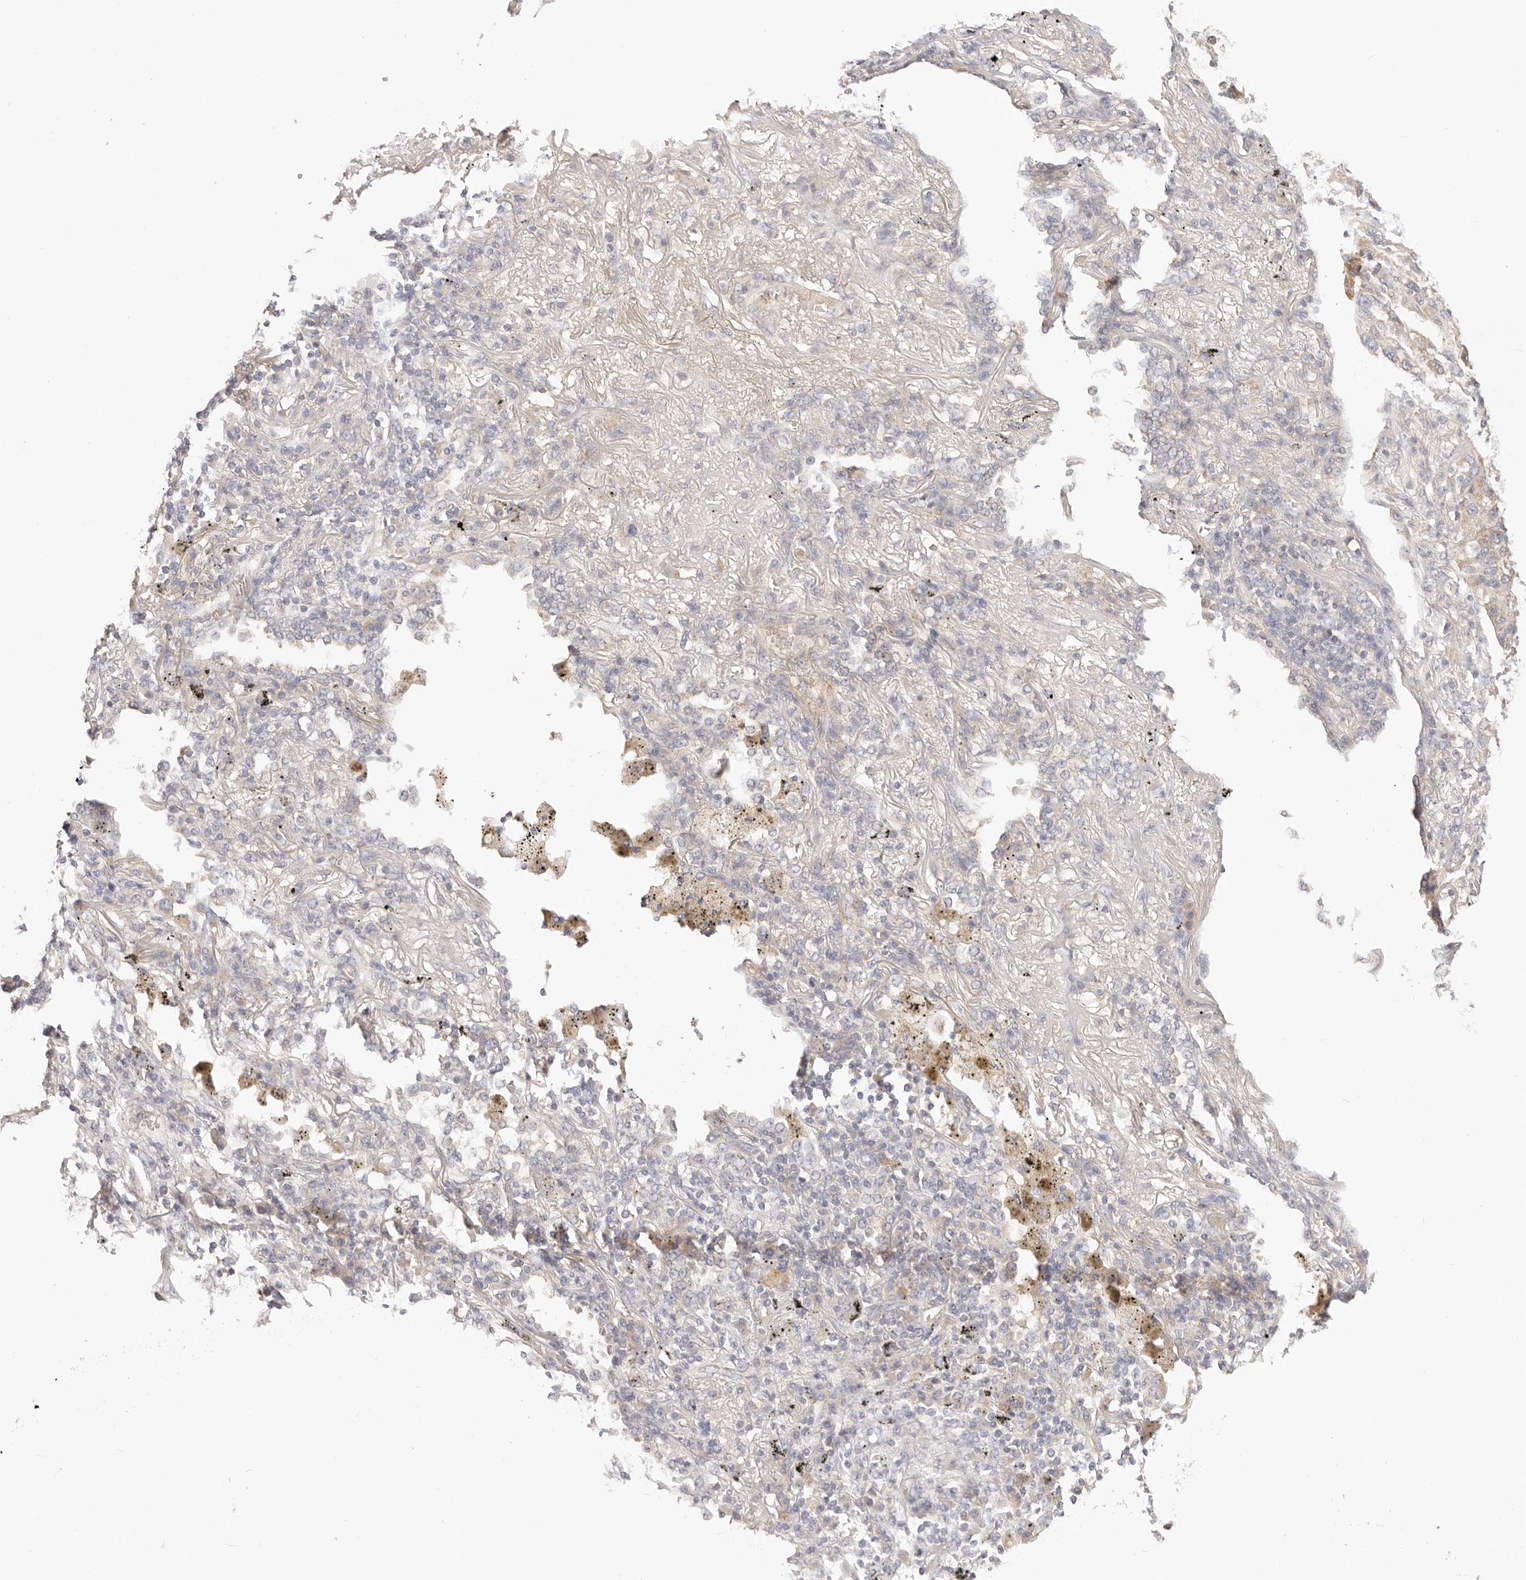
{"staining": {"intensity": "weak", "quantity": "<25%", "location": "cytoplasmic/membranous"}, "tissue": "lung cancer", "cell_type": "Tumor cells", "image_type": "cancer", "snomed": [{"axis": "morphology", "description": "Squamous cell carcinoma, NOS"}, {"axis": "topography", "description": "Lung"}], "caption": "Human lung cancer stained for a protein using immunohistochemistry displays no positivity in tumor cells.", "gene": "KCMF1", "patient": {"sex": "female", "age": 63}}